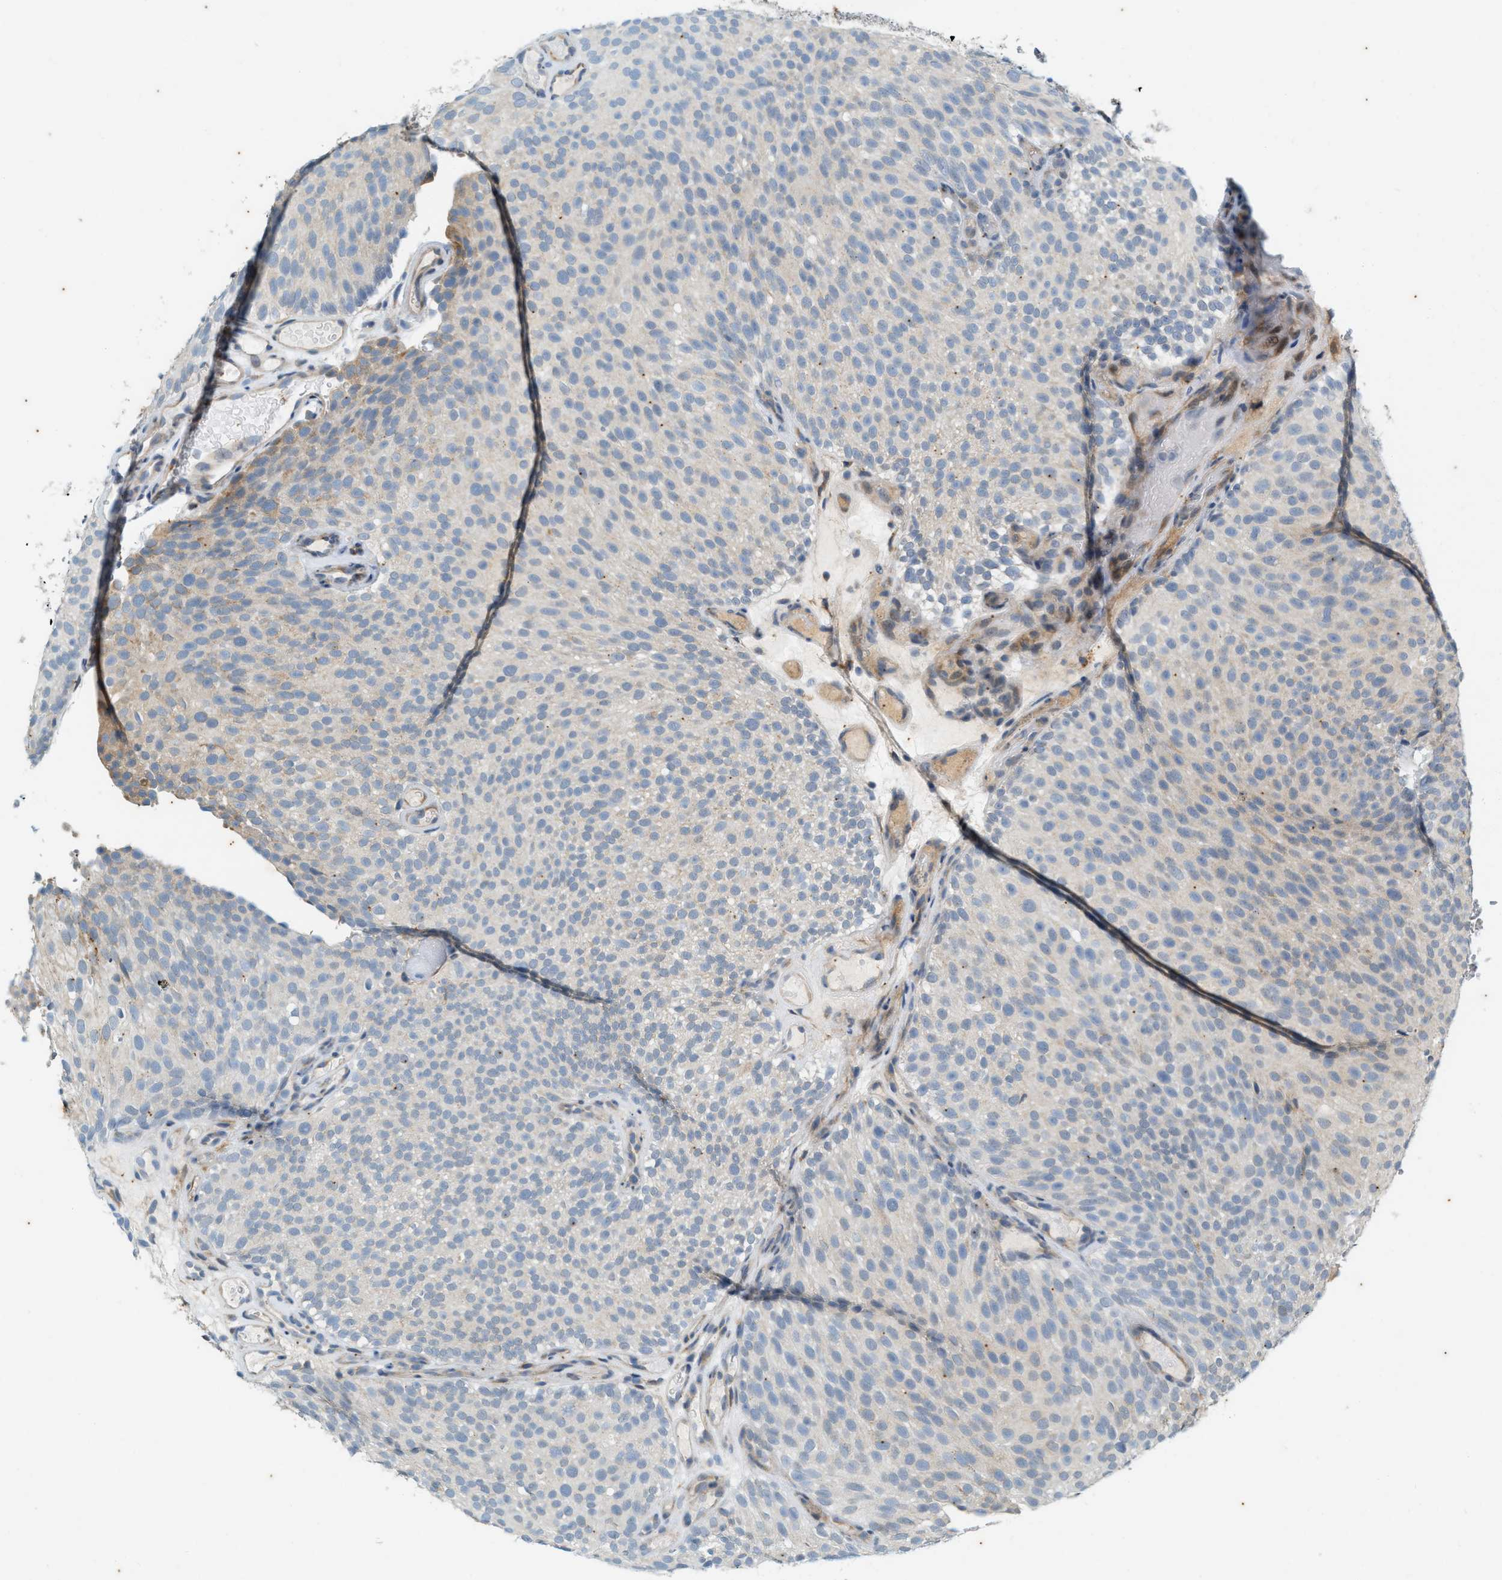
{"staining": {"intensity": "weak", "quantity": "<25%", "location": "cytoplasmic/membranous"}, "tissue": "urothelial cancer", "cell_type": "Tumor cells", "image_type": "cancer", "snomed": [{"axis": "morphology", "description": "Urothelial carcinoma, Low grade"}, {"axis": "topography", "description": "Urinary bladder"}], "caption": "Immunohistochemistry (IHC) of human urothelial cancer shows no staining in tumor cells.", "gene": "CHPF2", "patient": {"sex": "male", "age": 78}}